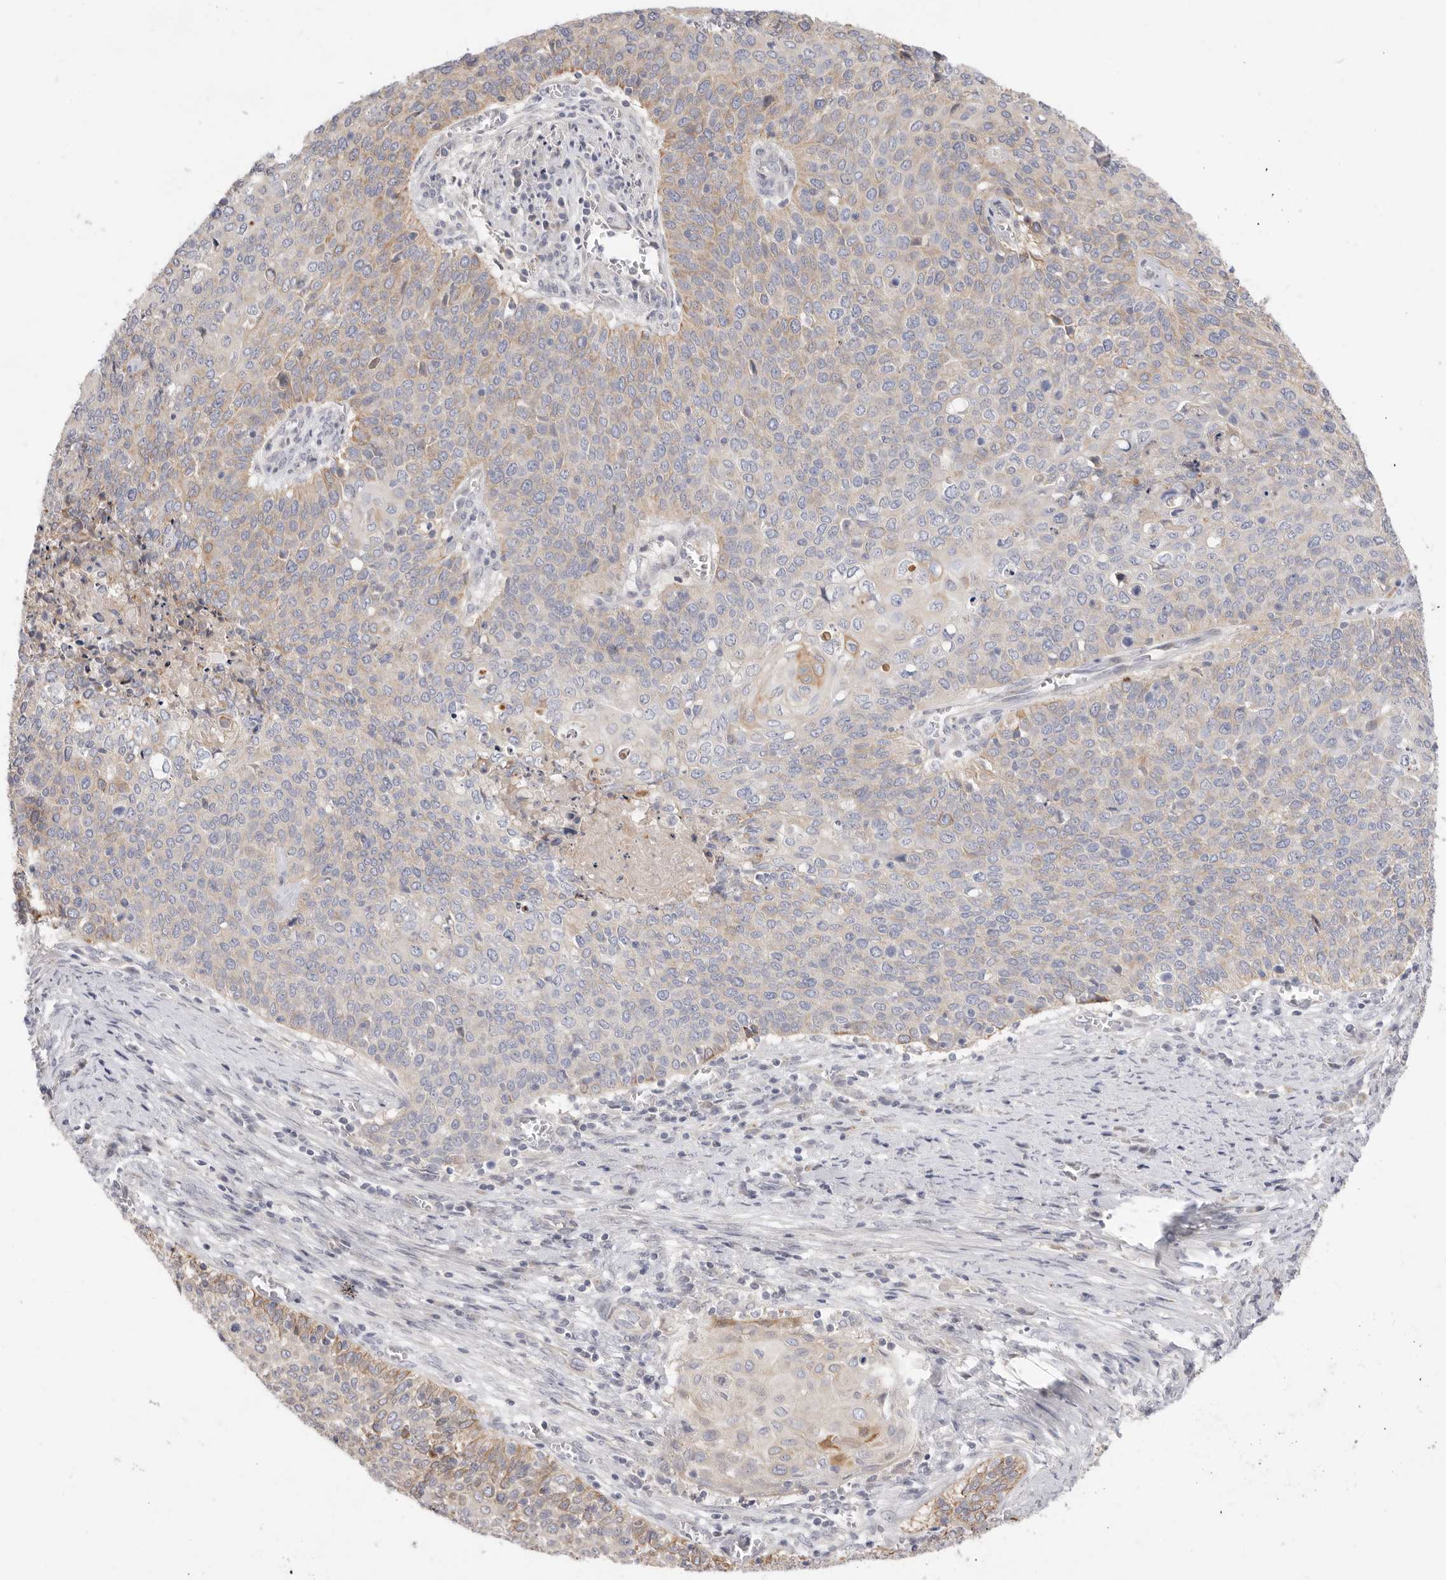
{"staining": {"intensity": "weak", "quantity": "<25%", "location": "cytoplasmic/membranous"}, "tissue": "cervical cancer", "cell_type": "Tumor cells", "image_type": "cancer", "snomed": [{"axis": "morphology", "description": "Squamous cell carcinoma, NOS"}, {"axis": "topography", "description": "Cervix"}], "caption": "IHC image of neoplastic tissue: human cervical squamous cell carcinoma stained with DAB (3,3'-diaminobenzidine) displays no significant protein expression in tumor cells.", "gene": "USH1C", "patient": {"sex": "female", "age": 39}}